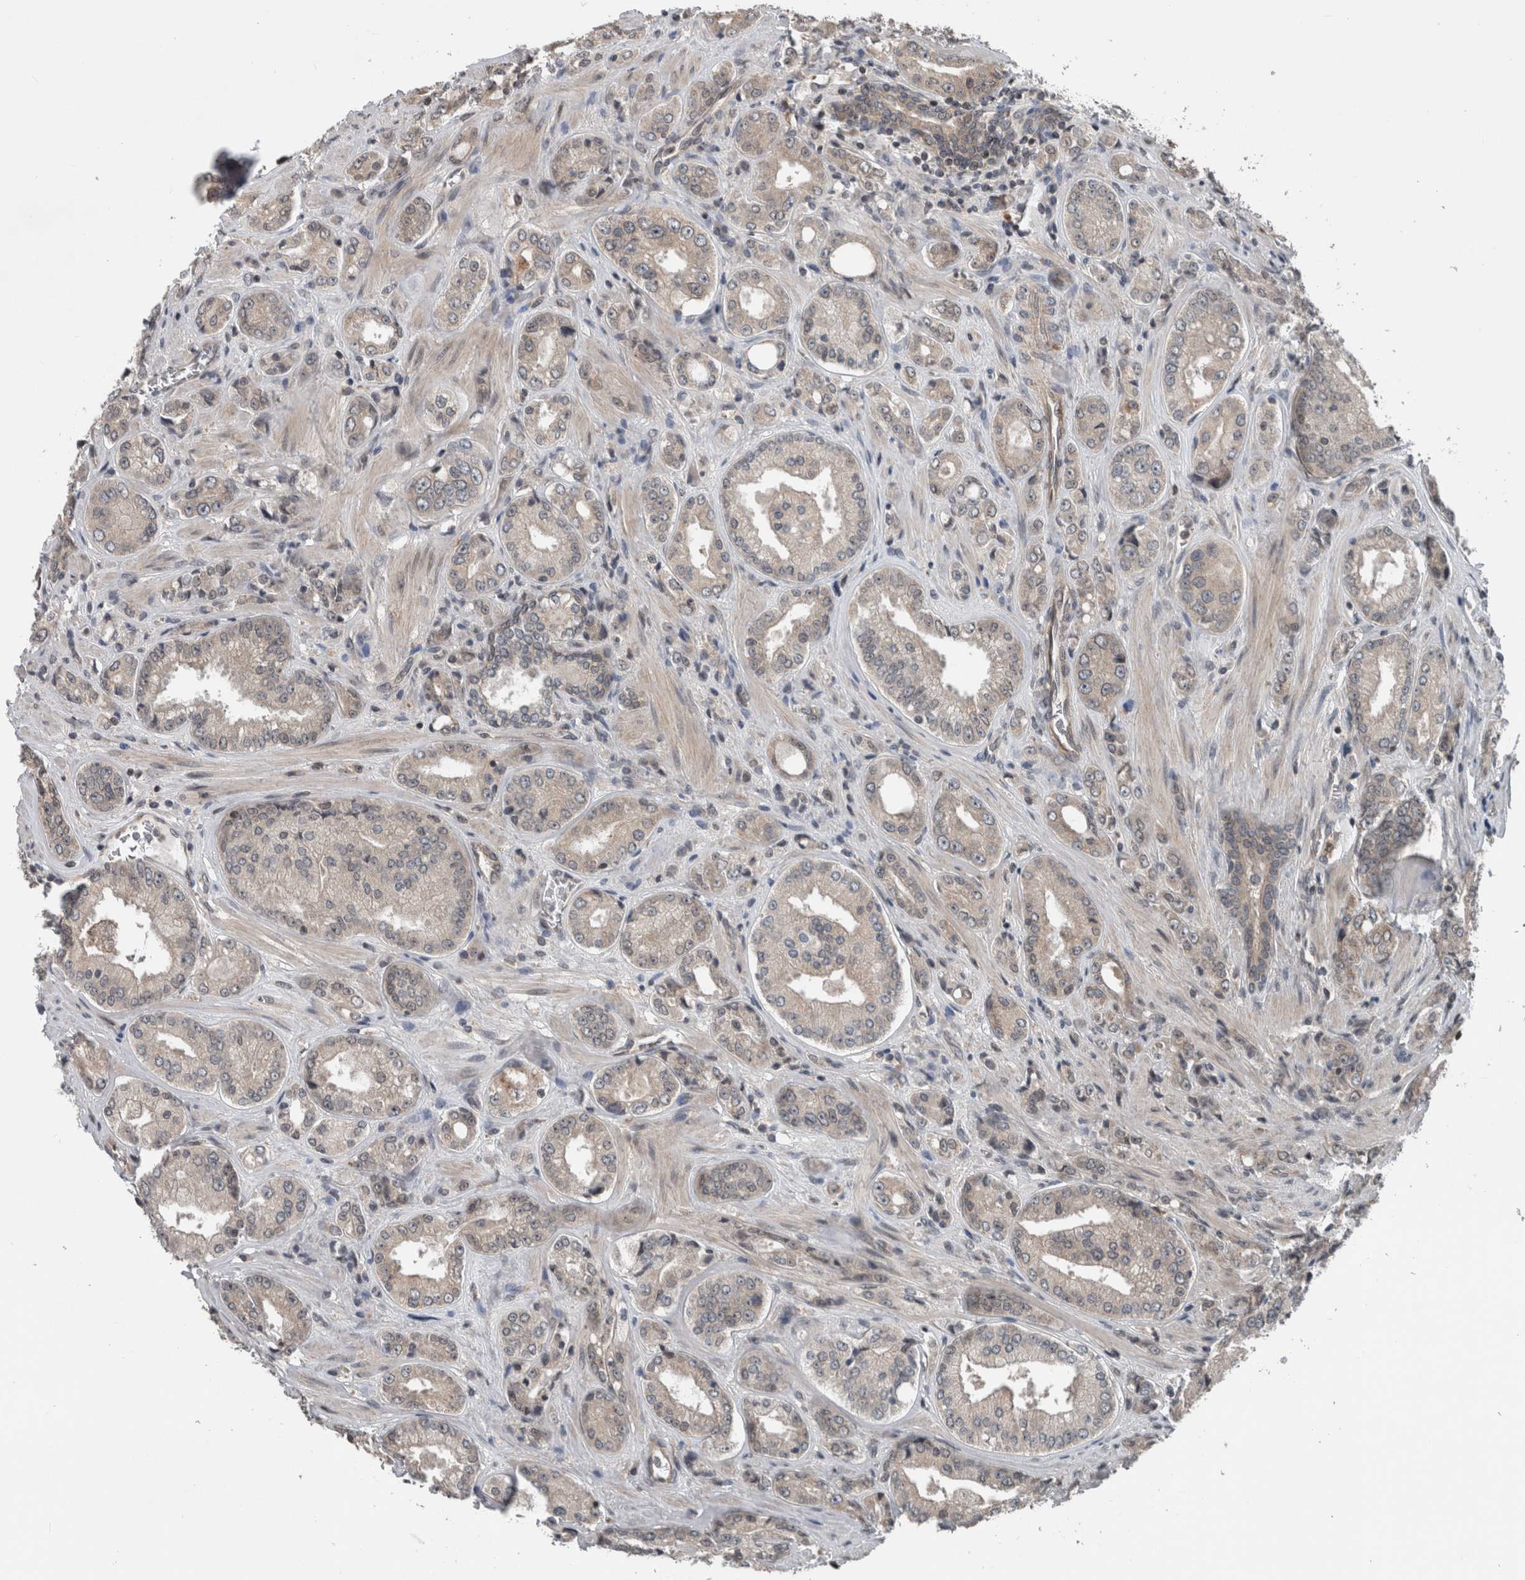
{"staining": {"intensity": "negative", "quantity": "none", "location": "none"}, "tissue": "prostate cancer", "cell_type": "Tumor cells", "image_type": "cancer", "snomed": [{"axis": "morphology", "description": "Adenocarcinoma, High grade"}, {"axis": "topography", "description": "Prostate"}], "caption": "The photomicrograph demonstrates no staining of tumor cells in prostate cancer.", "gene": "ENY2", "patient": {"sex": "male", "age": 61}}